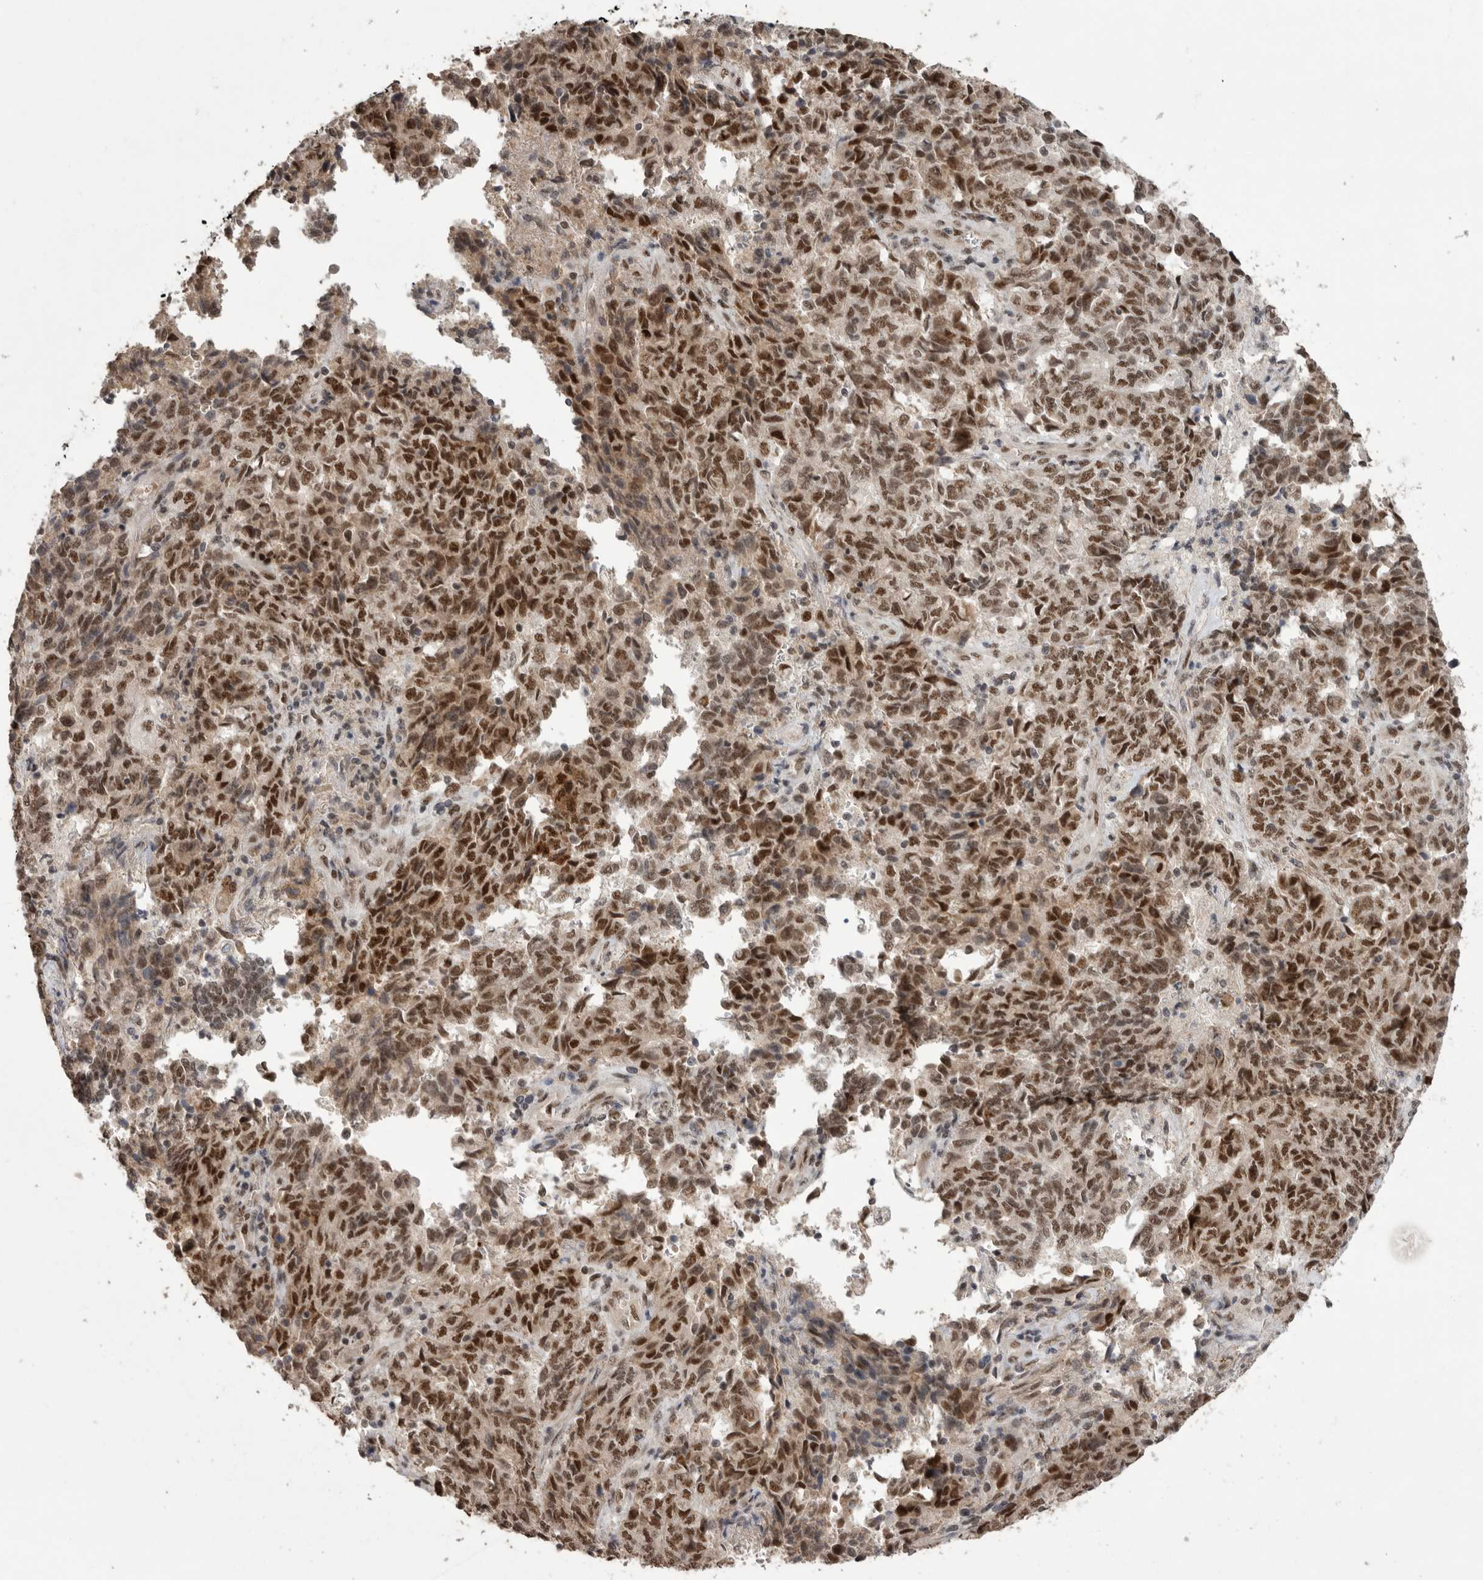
{"staining": {"intensity": "strong", "quantity": ">75%", "location": "nuclear"}, "tissue": "endometrial cancer", "cell_type": "Tumor cells", "image_type": "cancer", "snomed": [{"axis": "morphology", "description": "Adenocarcinoma, NOS"}, {"axis": "topography", "description": "Endometrium"}], "caption": "Immunohistochemical staining of human adenocarcinoma (endometrial) demonstrates strong nuclear protein positivity in approximately >75% of tumor cells.", "gene": "PPP1R10", "patient": {"sex": "female", "age": 80}}